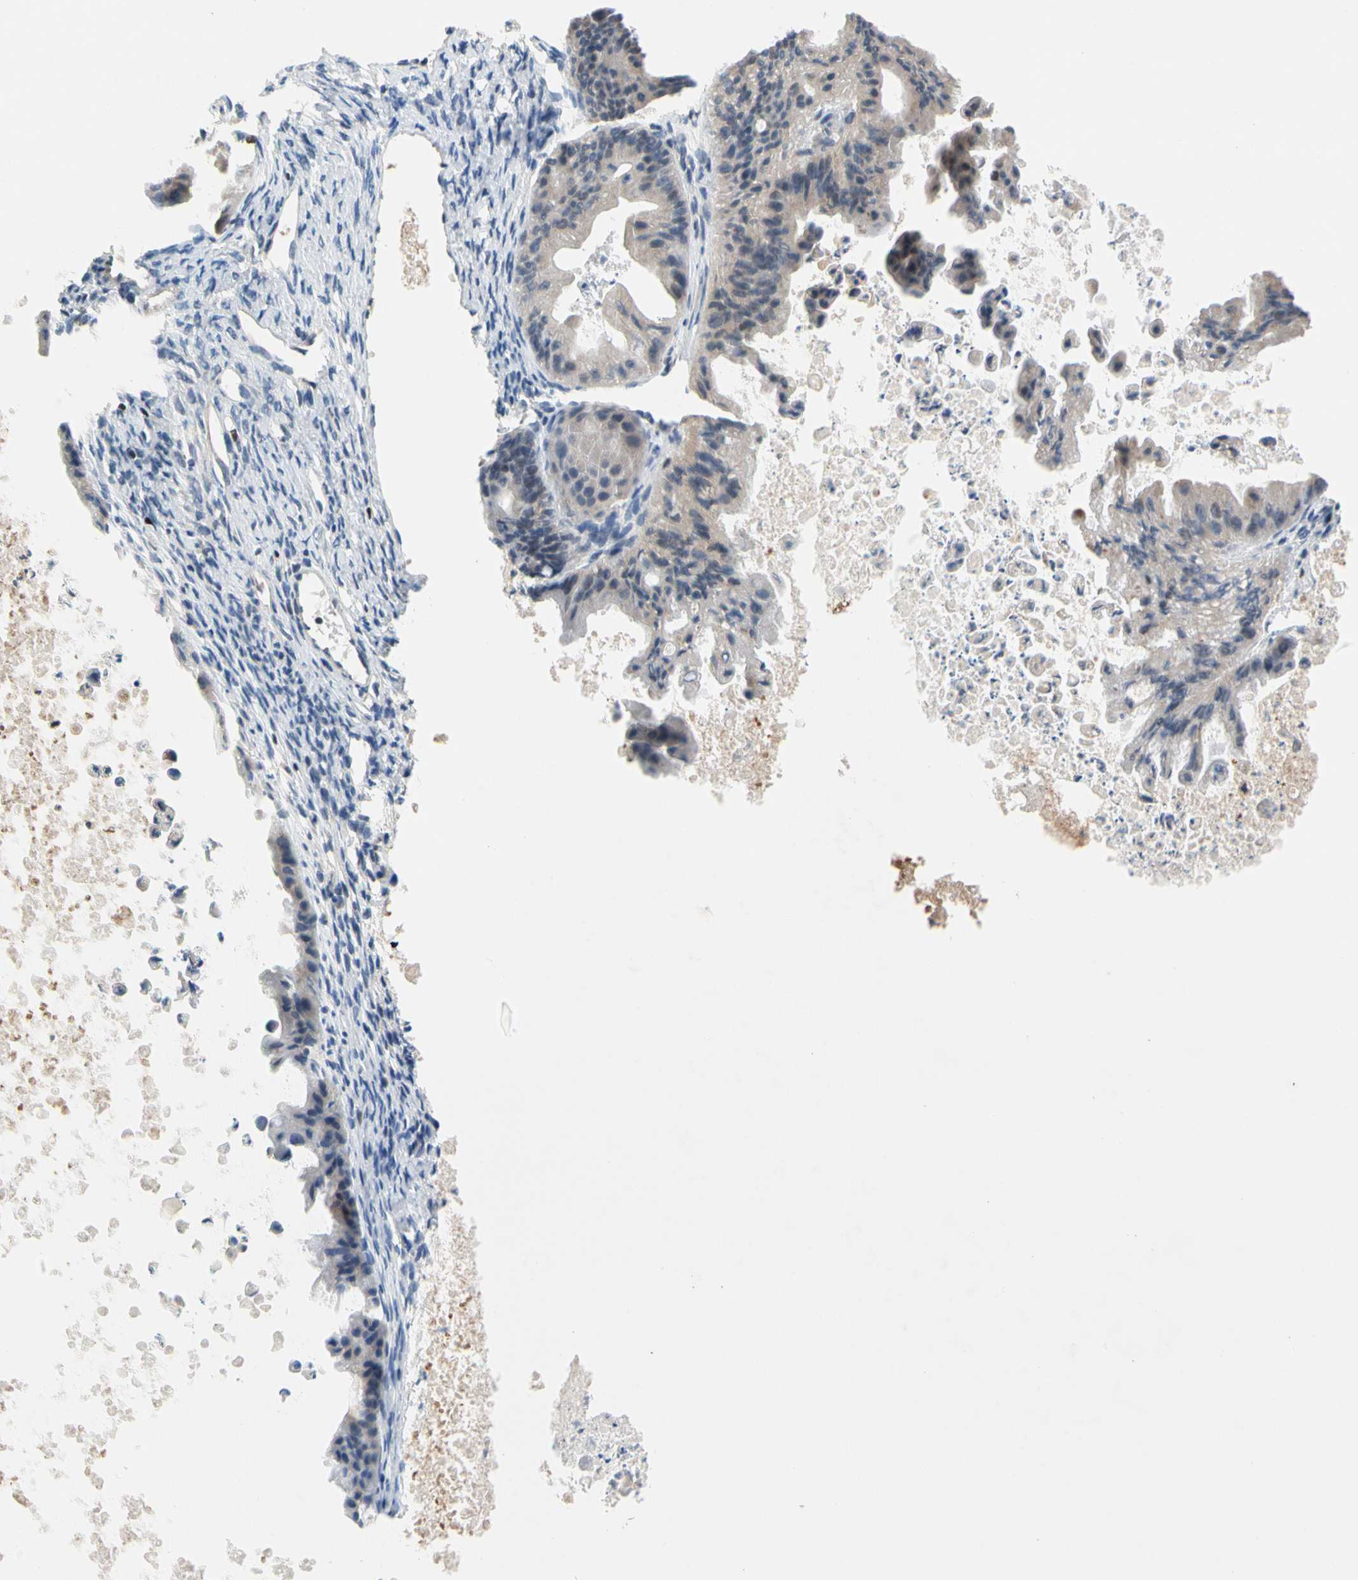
{"staining": {"intensity": "weak", "quantity": "<25%", "location": "cytoplasmic/membranous"}, "tissue": "ovarian cancer", "cell_type": "Tumor cells", "image_type": "cancer", "snomed": [{"axis": "morphology", "description": "Cystadenocarcinoma, mucinous, NOS"}, {"axis": "topography", "description": "Ovary"}], "caption": "Tumor cells show no significant positivity in ovarian cancer.", "gene": "SP140", "patient": {"sex": "female", "age": 37}}